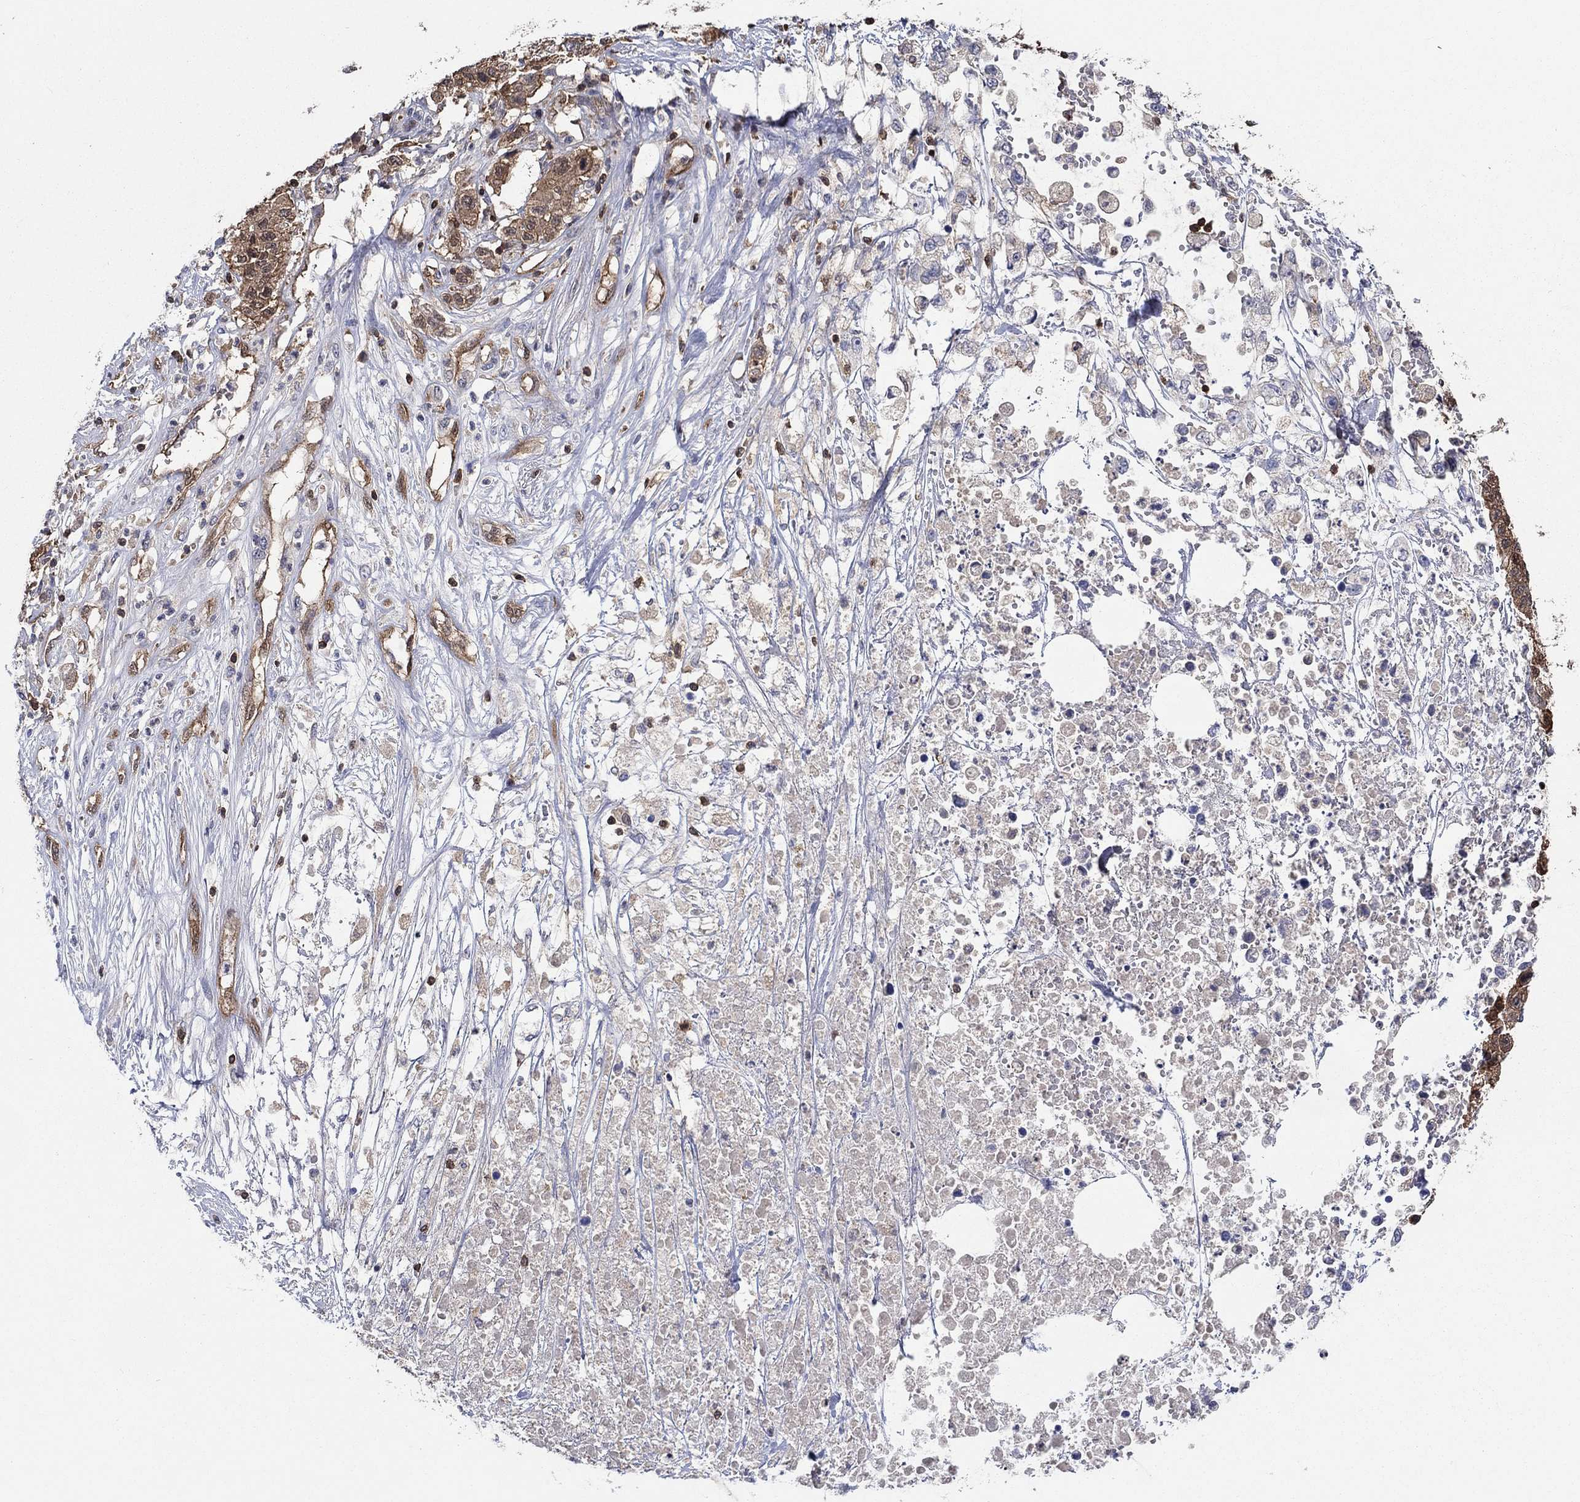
{"staining": {"intensity": "moderate", "quantity": "25%-75%", "location": "cytoplasmic/membranous"}, "tissue": "liver cancer", "cell_type": "Tumor cells", "image_type": "cancer", "snomed": [{"axis": "morphology", "description": "Adenocarcinoma, NOS"}, {"axis": "morphology", "description": "Cholangiocarcinoma"}, {"axis": "topography", "description": "Liver"}], "caption": "IHC micrograph of neoplastic tissue: adenocarcinoma (liver) stained using immunohistochemistry (IHC) exhibits medium levels of moderate protein expression localized specifically in the cytoplasmic/membranous of tumor cells, appearing as a cytoplasmic/membranous brown color.", "gene": "AGFG2", "patient": {"sex": "male", "age": 64}}